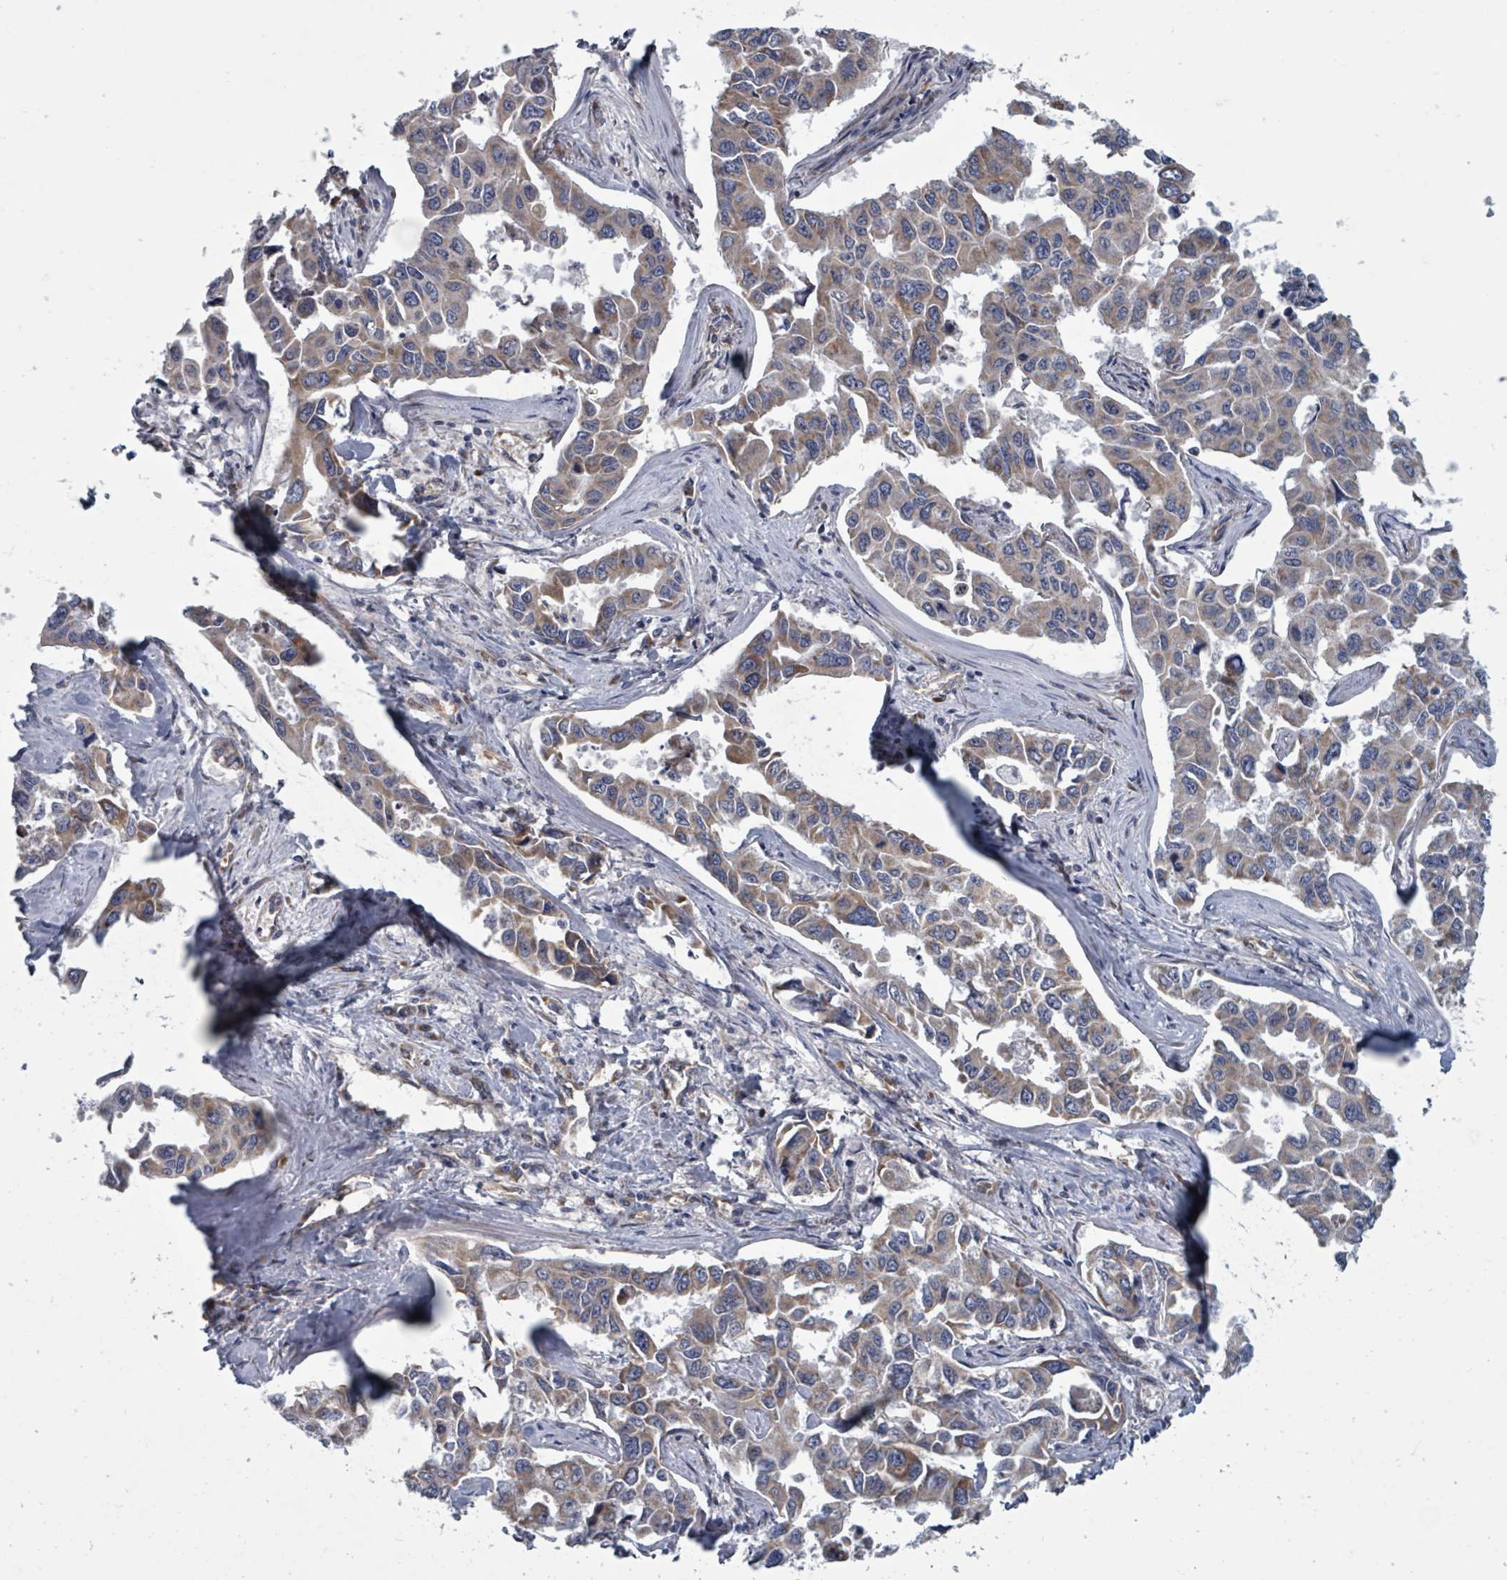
{"staining": {"intensity": "weak", "quantity": ">75%", "location": "cytoplasmic/membranous"}, "tissue": "lung cancer", "cell_type": "Tumor cells", "image_type": "cancer", "snomed": [{"axis": "morphology", "description": "Adenocarcinoma, NOS"}, {"axis": "topography", "description": "Lung"}], "caption": "The histopathology image reveals a brown stain indicating the presence of a protein in the cytoplasmic/membranous of tumor cells in lung cancer (adenocarcinoma). Using DAB (brown) and hematoxylin (blue) stains, captured at high magnification using brightfield microscopy.", "gene": "FKBP1A", "patient": {"sex": "male", "age": 64}}